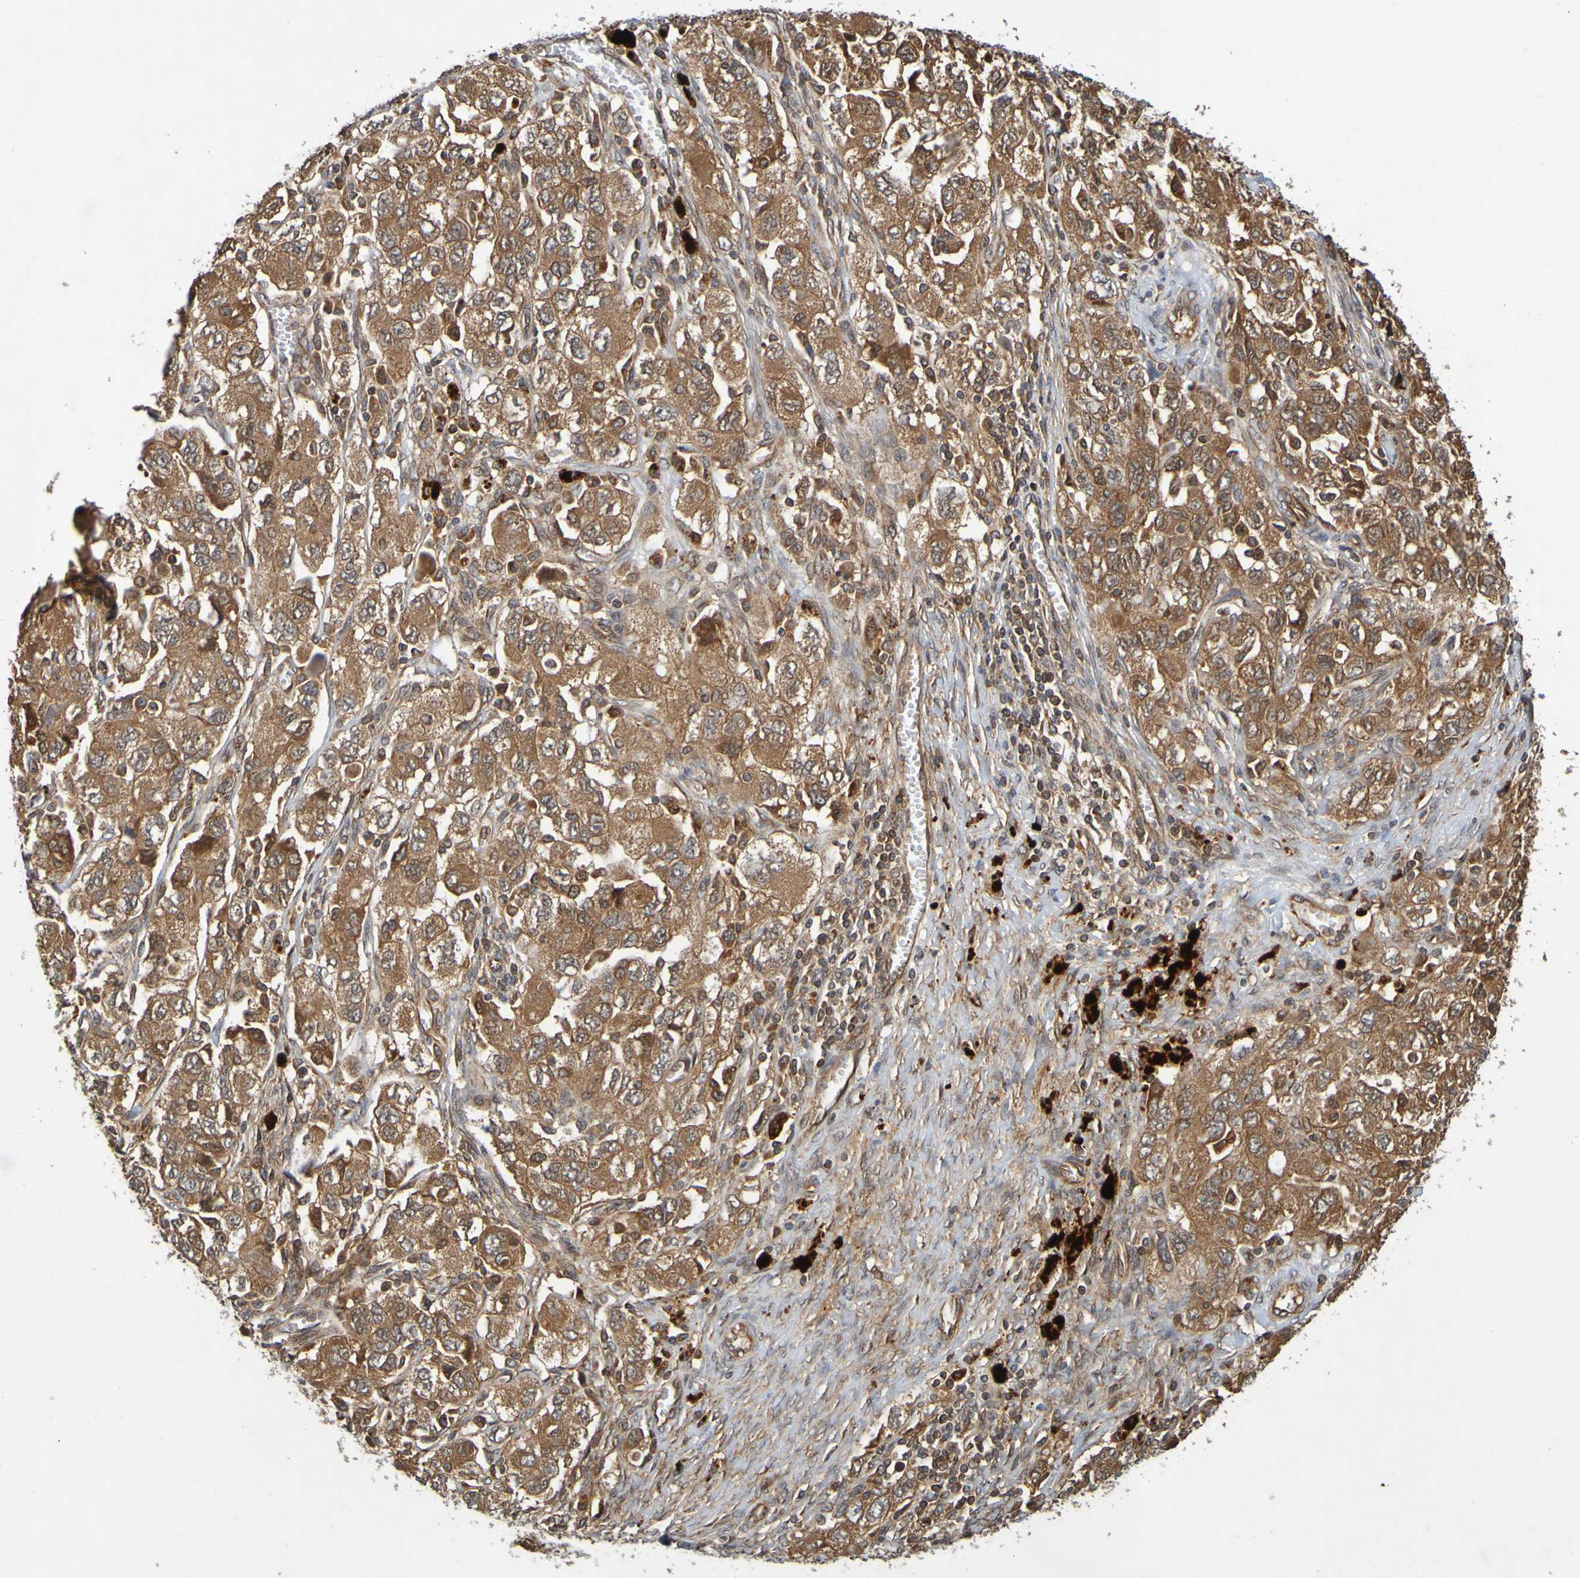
{"staining": {"intensity": "moderate", "quantity": ">75%", "location": "cytoplasmic/membranous"}, "tissue": "ovarian cancer", "cell_type": "Tumor cells", "image_type": "cancer", "snomed": [{"axis": "morphology", "description": "Carcinoma, NOS"}, {"axis": "morphology", "description": "Cystadenocarcinoma, serous, NOS"}, {"axis": "topography", "description": "Ovary"}], "caption": "Protein staining of ovarian cancer tissue demonstrates moderate cytoplasmic/membranous positivity in about >75% of tumor cells. The protein is shown in brown color, while the nuclei are stained blue.", "gene": "OCRL", "patient": {"sex": "female", "age": 69}}